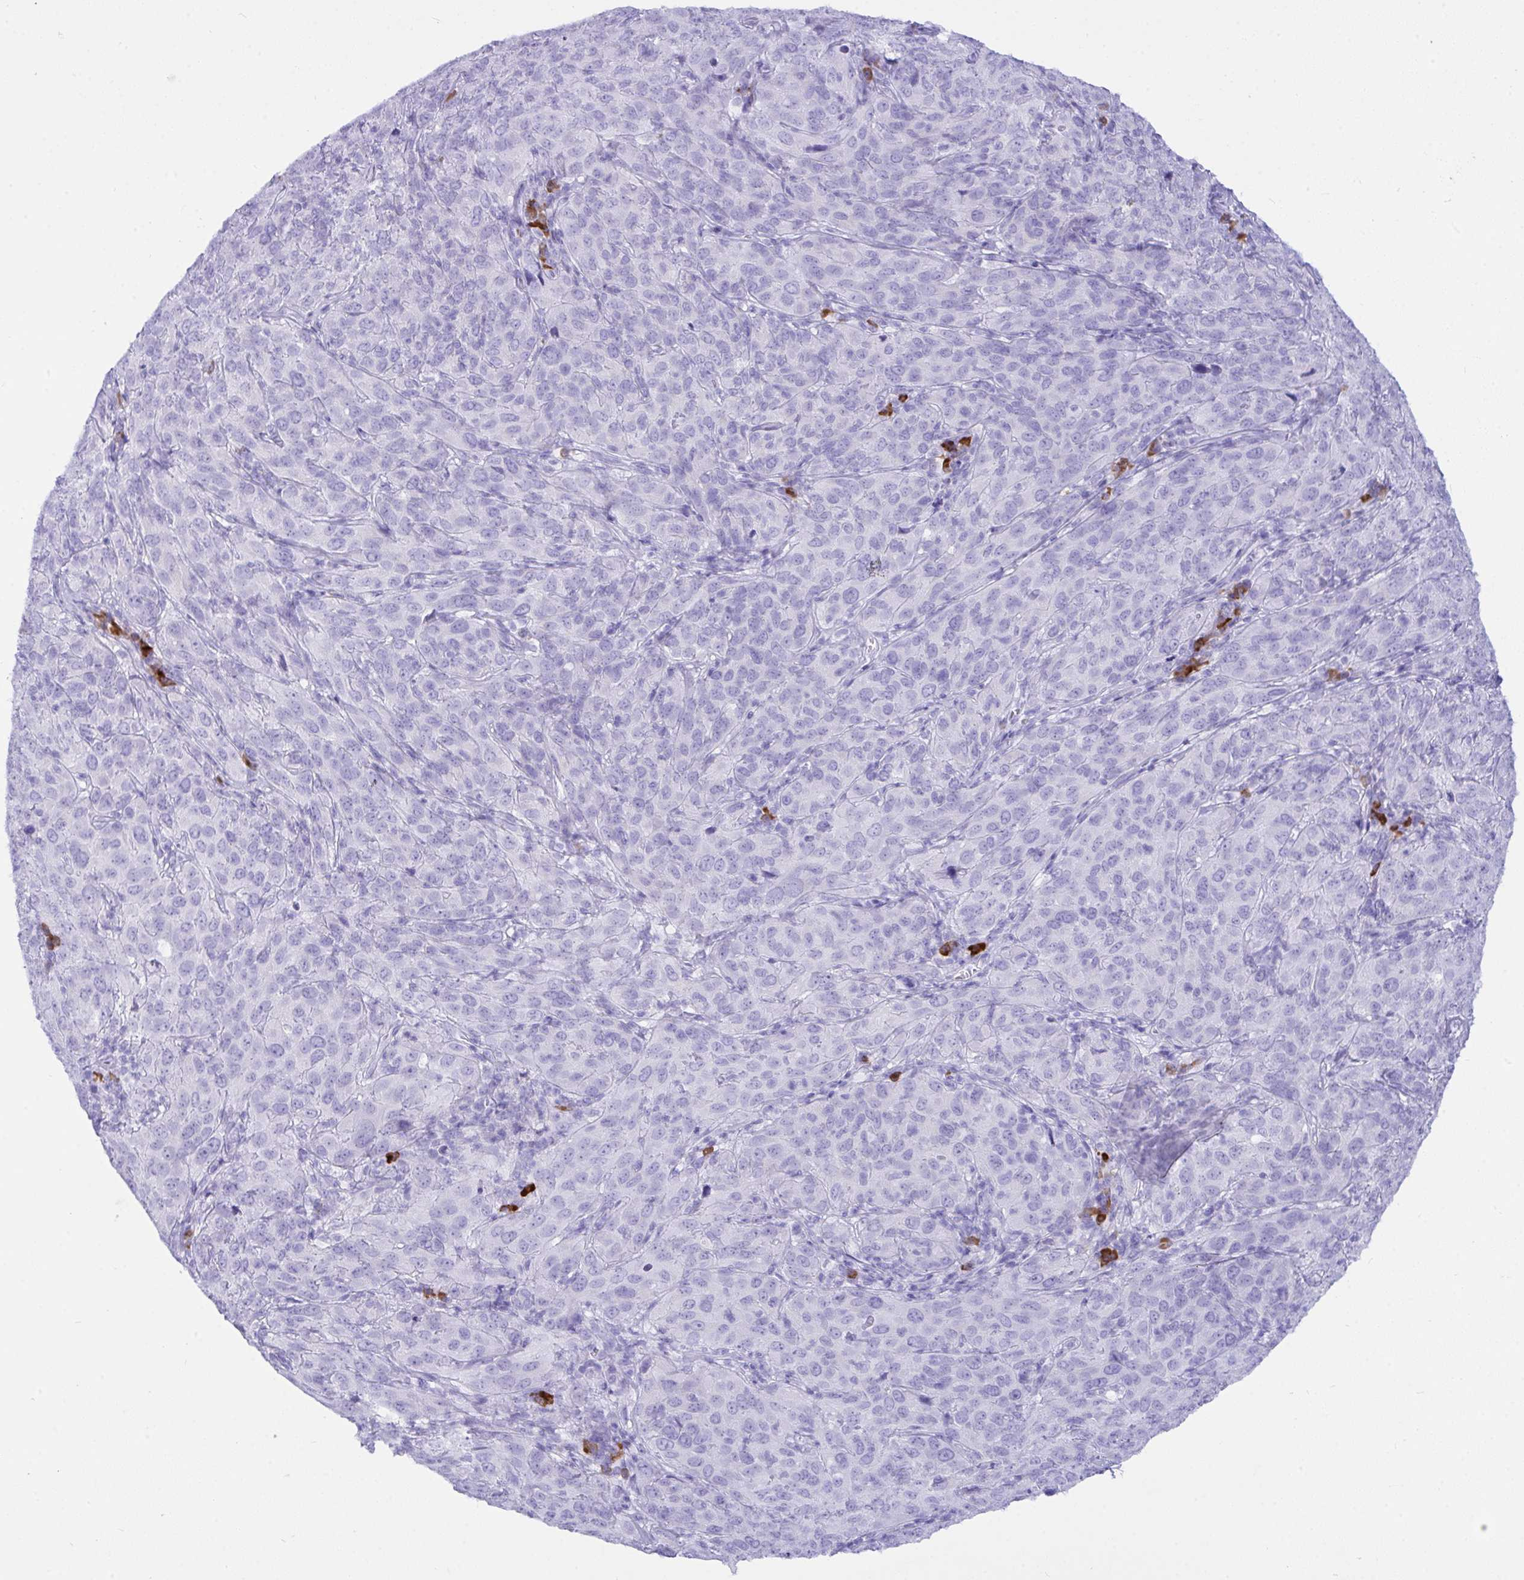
{"staining": {"intensity": "negative", "quantity": "none", "location": "none"}, "tissue": "cervical cancer", "cell_type": "Tumor cells", "image_type": "cancer", "snomed": [{"axis": "morphology", "description": "Normal tissue, NOS"}, {"axis": "morphology", "description": "Squamous cell carcinoma, NOS"}, {"axis": "topography", "description": "Cervix"}], "caption": "Micrograph shows no significant protein expression in tumor cells of cervical cancer (squamous cell carcinoma).", "gene": "BEST4", "patient": {"sex": "female", "age": 51}}